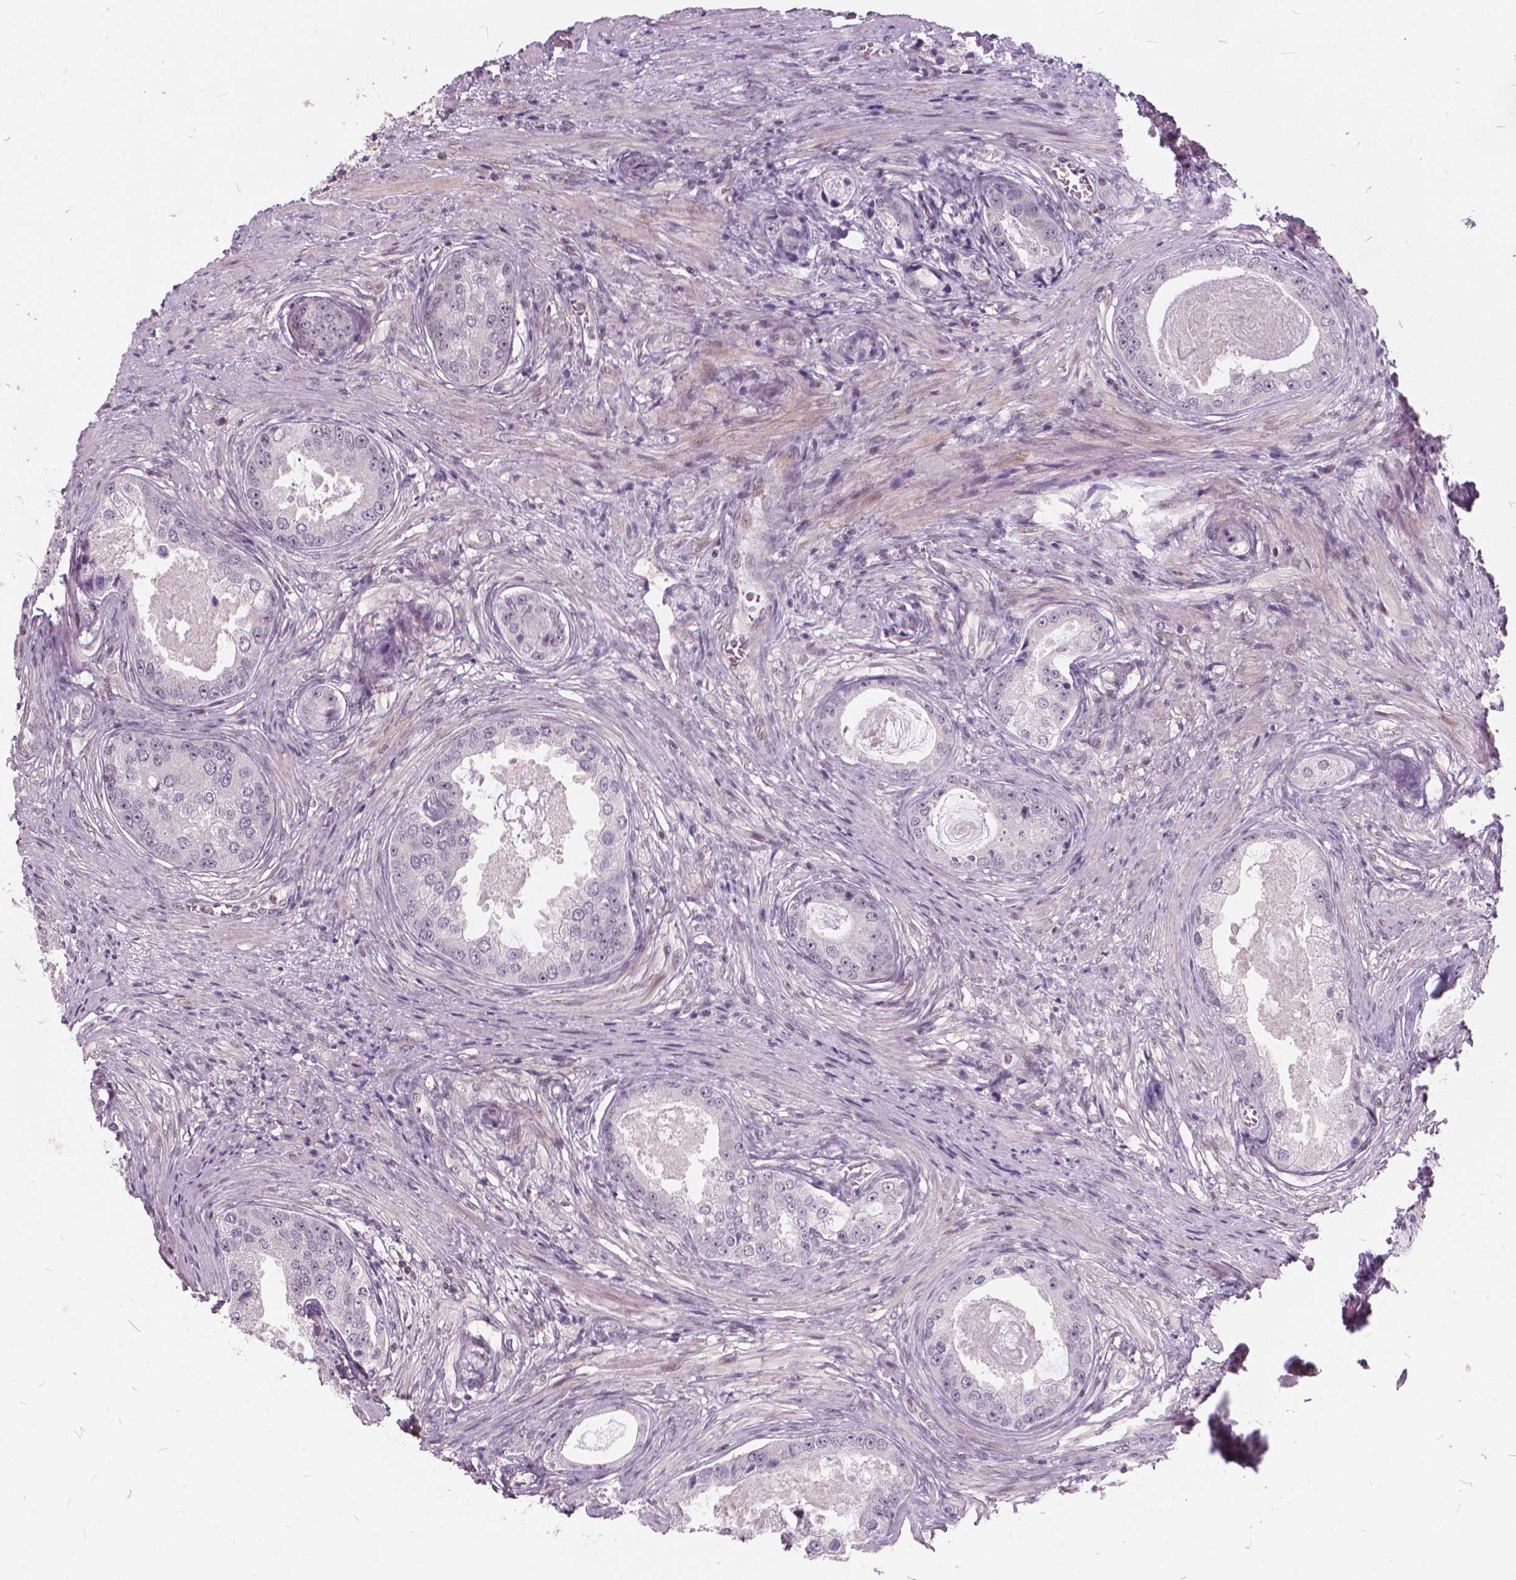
{"staining": {"intensity": "negative", "quantity": "none", "location": "none"}, "tissue": "prostate cancer", "cell_type": "Tumor cells", "image_type": "cancer", "snomed": [{"axis": "morphology", "description": "Adenocarcinoma, Low grade"}, {"axis": "topography", "description": "Prostate"}], "caption": "Prostate cancer (low-grade adenocarcinoma) was stained to show a protein in brown. There is no significant staining in tumor cells.", "gene": "STAT5B", "patient": {"sex": "male", "age": 68}}